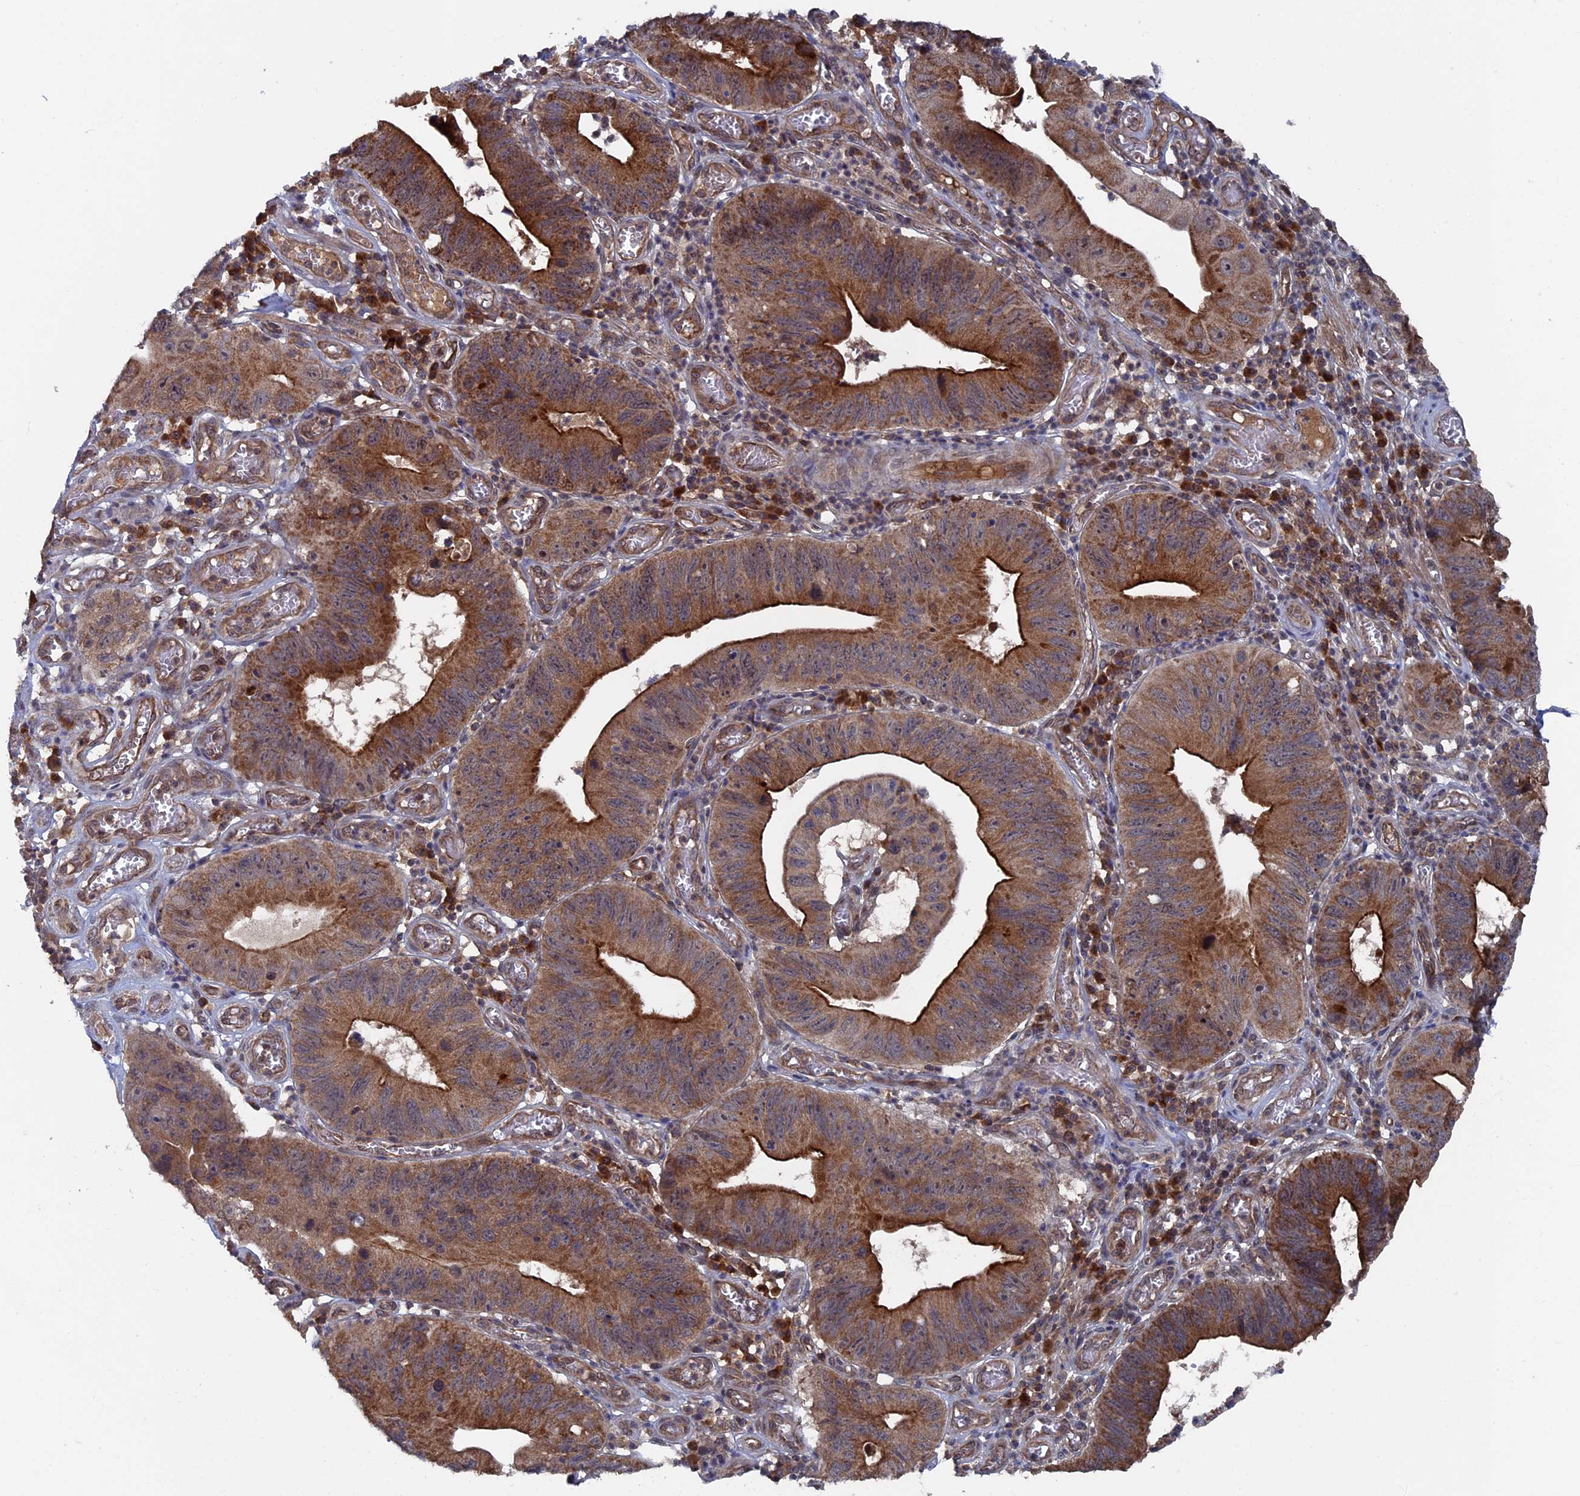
{"staining": {"intensity": "strong", "quantity": ">75%", "location": "cytoplasmic/membranous"}, "tissue": "stomach cancer", "cell_type": "Tumor cells", "image_type": "cancer", "snomed": [{"axis": "morphology", "description": "Adenocarcinoma, NOS"}, {"axis": "topography", "description": "Stomach"}], "caption": "Immunohistochemical staining of stomach cancer (adenocarcinoma) displays high levels of strong cytoplasmic/membranous protein positivity in approximately >75% of tumor cells.", "gene": "RAB15", "patient": {"sex": "male", "age": 59}}